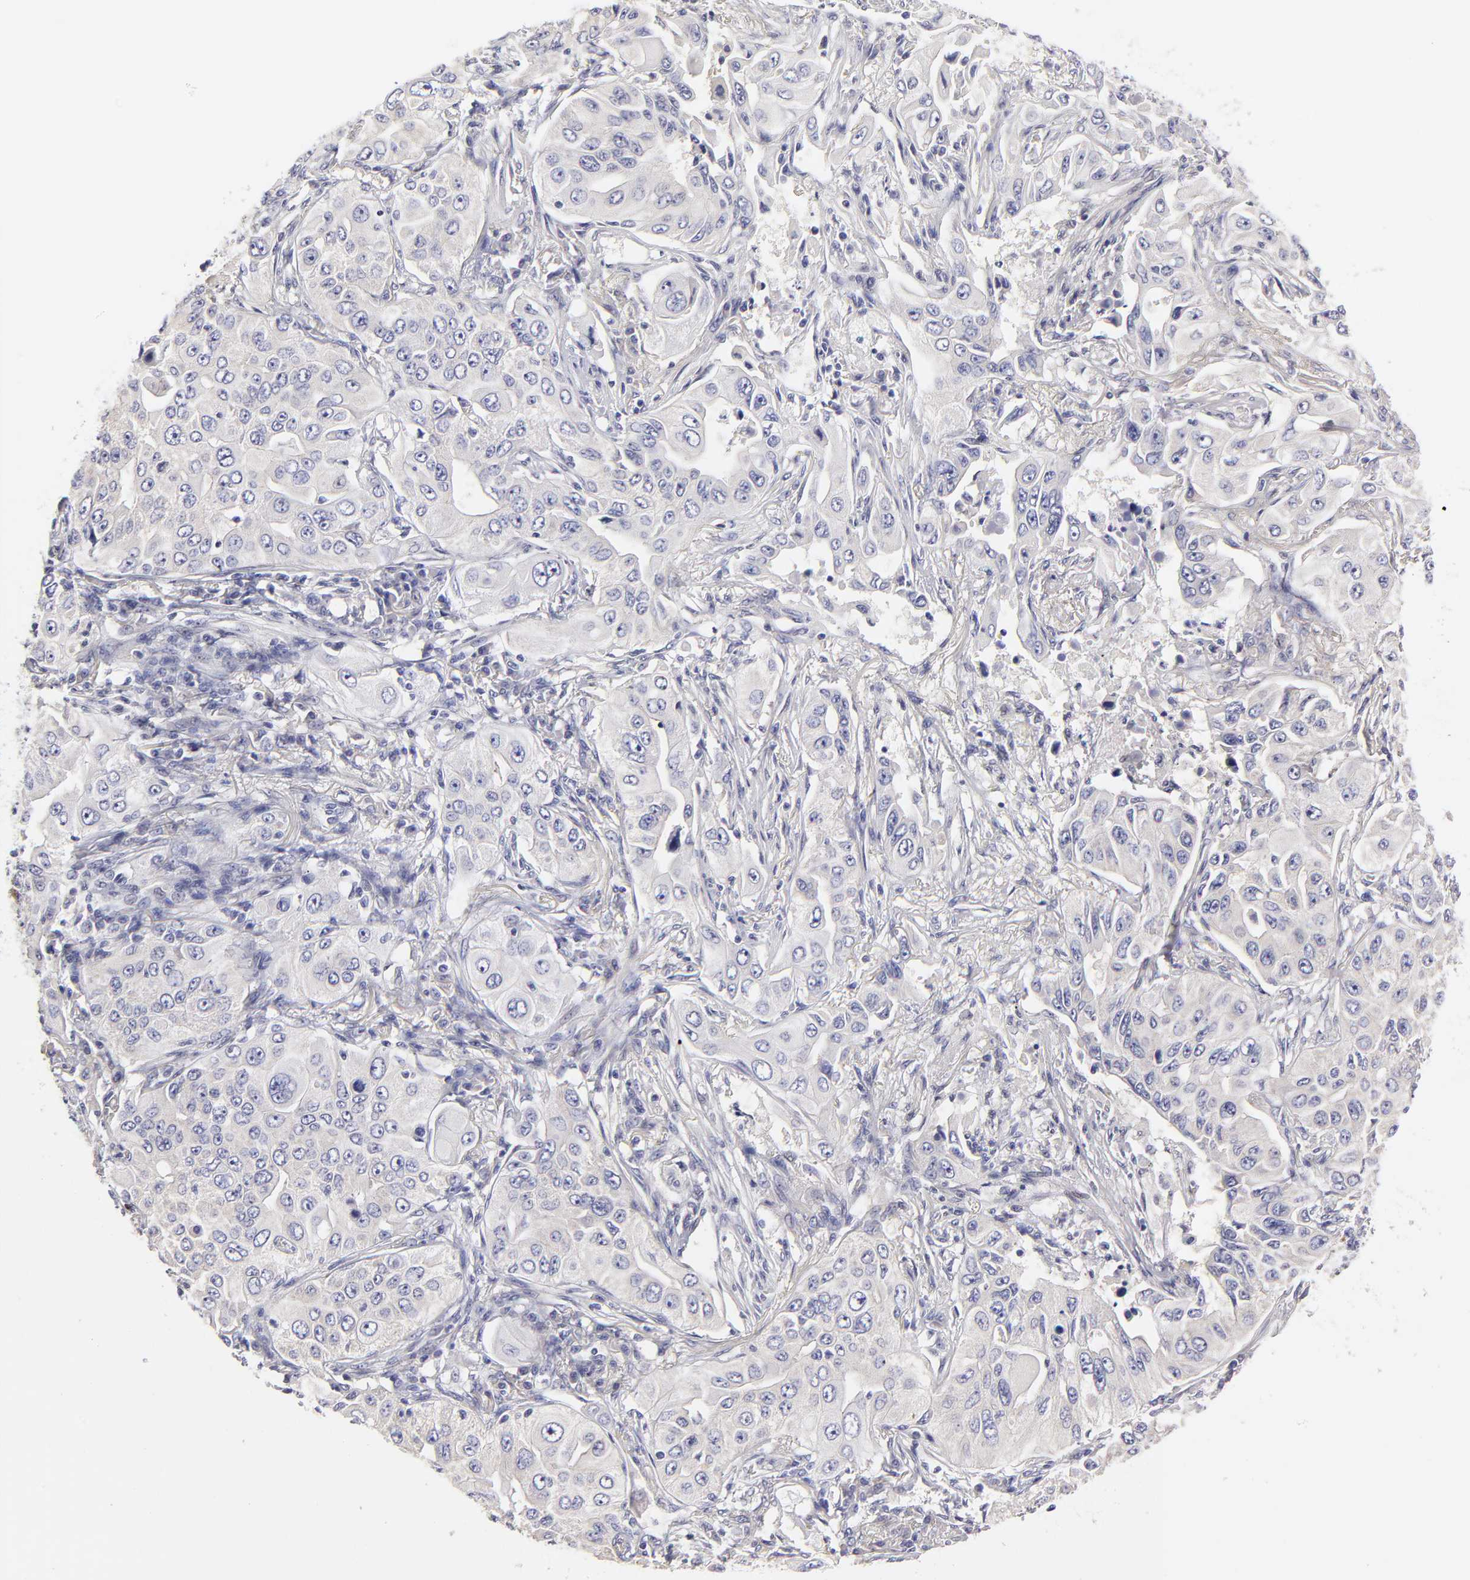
{"staining": {"intensity": "negative", "quantity": "none", "location": "none"}, "tissue": "lung cancer", "cell_type": "Tumor cells", "image_type": "cancer", "snomed": [{"axis": "morphology", "description": "Adenocarcinoma, NOS"}, {"axis": "topography", "description": "Lung"}], "caption": "Immunohistochemistry (IHC) of lung cancer (adenocarcinoma) reveals no positivity in tumor cells. The staining is performed using DAB brown chromogen with nuclei counter-stained in using hematoxylin.", "gene": "BTG2", "patient": {"sex": "male", "age": 84}}